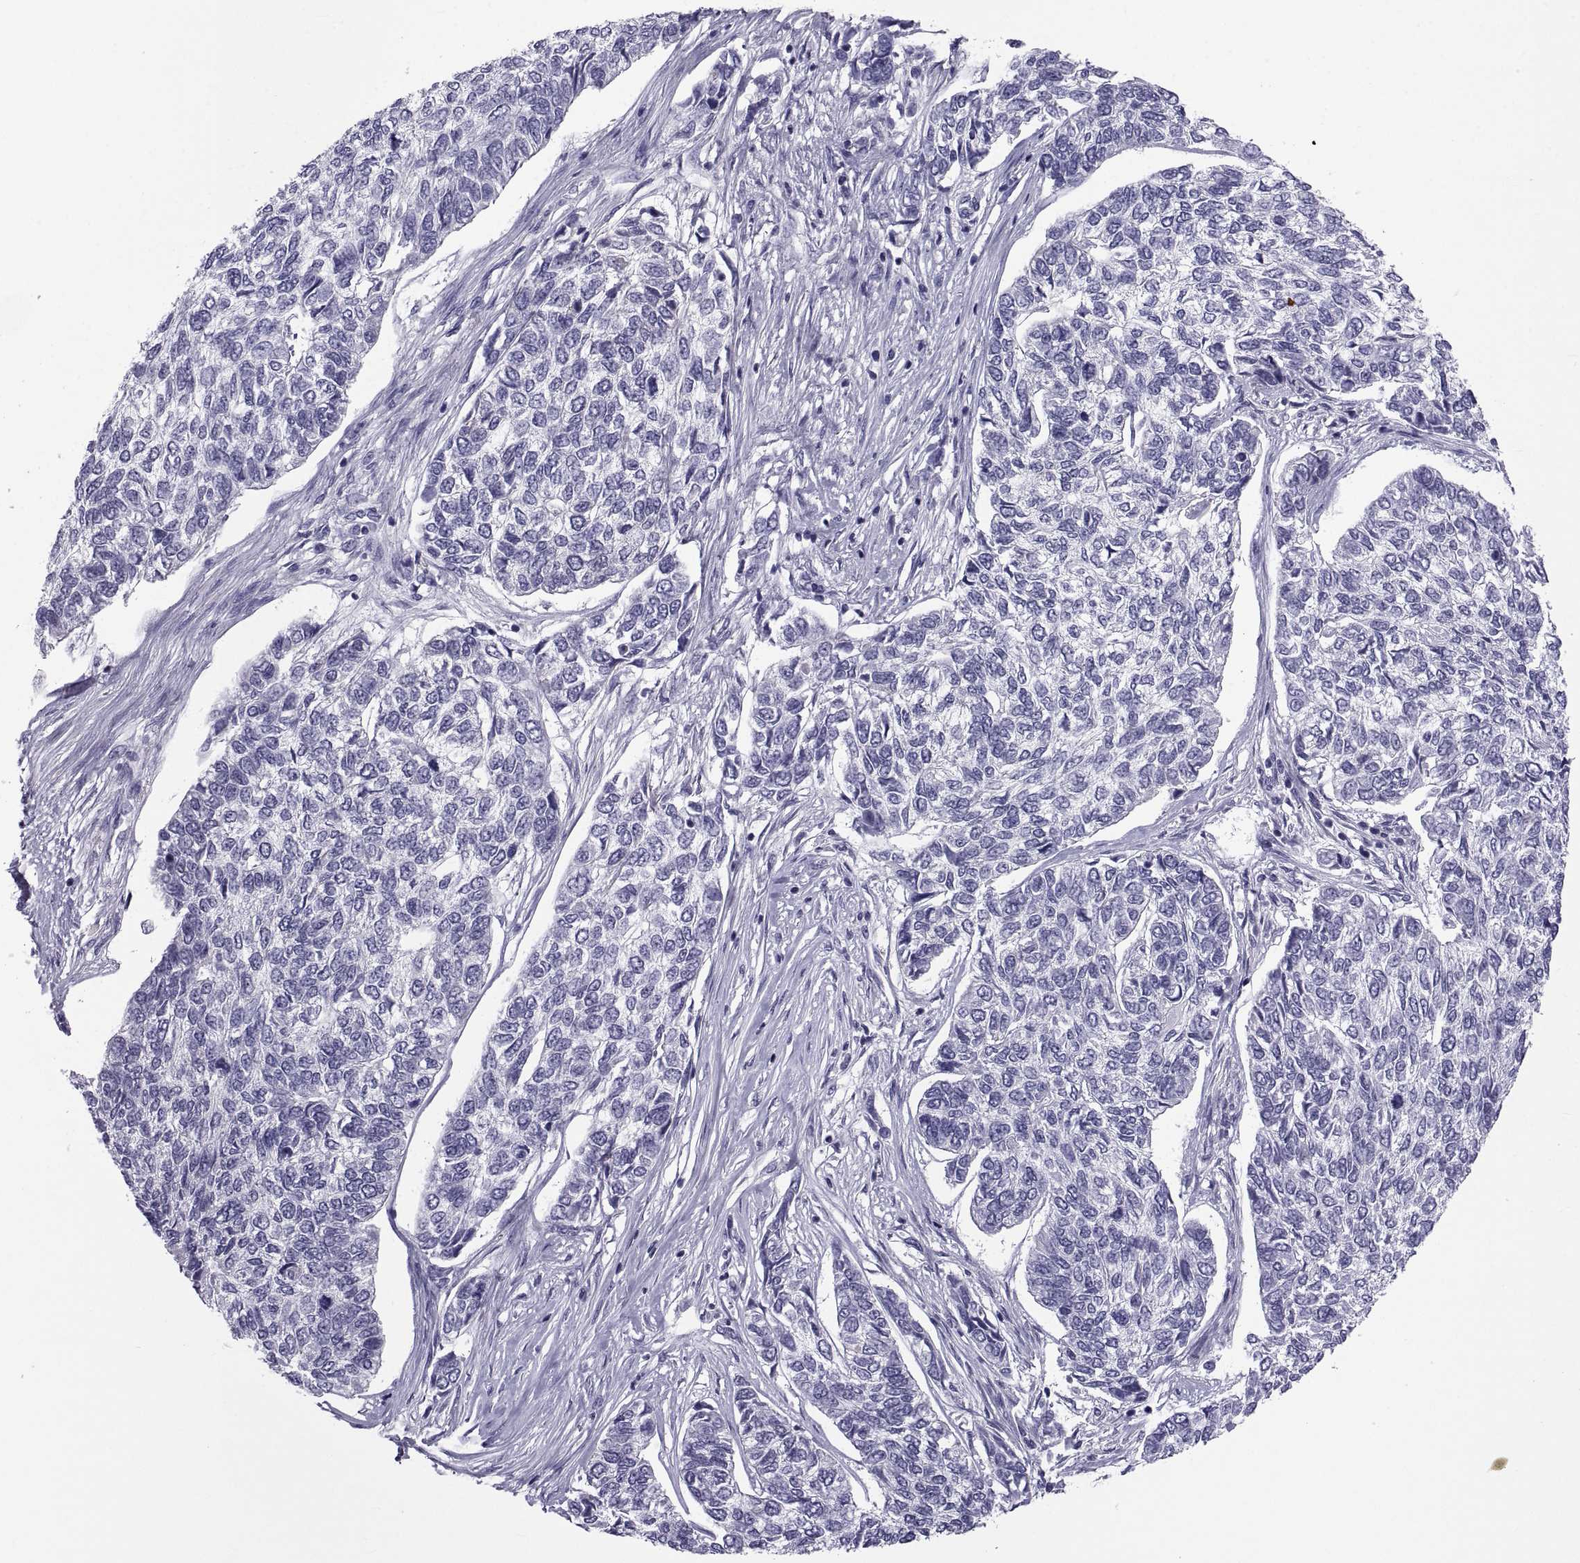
{"staining": {"intensity": "negative", "quantity": "none", "location": "none"}, "tissue": "skin cancer", "cell_type": "Tumor cells", "image_type": "cancer", "snomed": [{"axis": "morphology", "description": "Basal cell carcinoma"}, {"axis": "topography", "description": "Skin"}], "caption": "Immunohistochemical staining of skin basal cell carcinoma reveals no significant expression in tumor cells.", "gene": "NPTX2", "patient": {"sex": "female", "age": 65}}